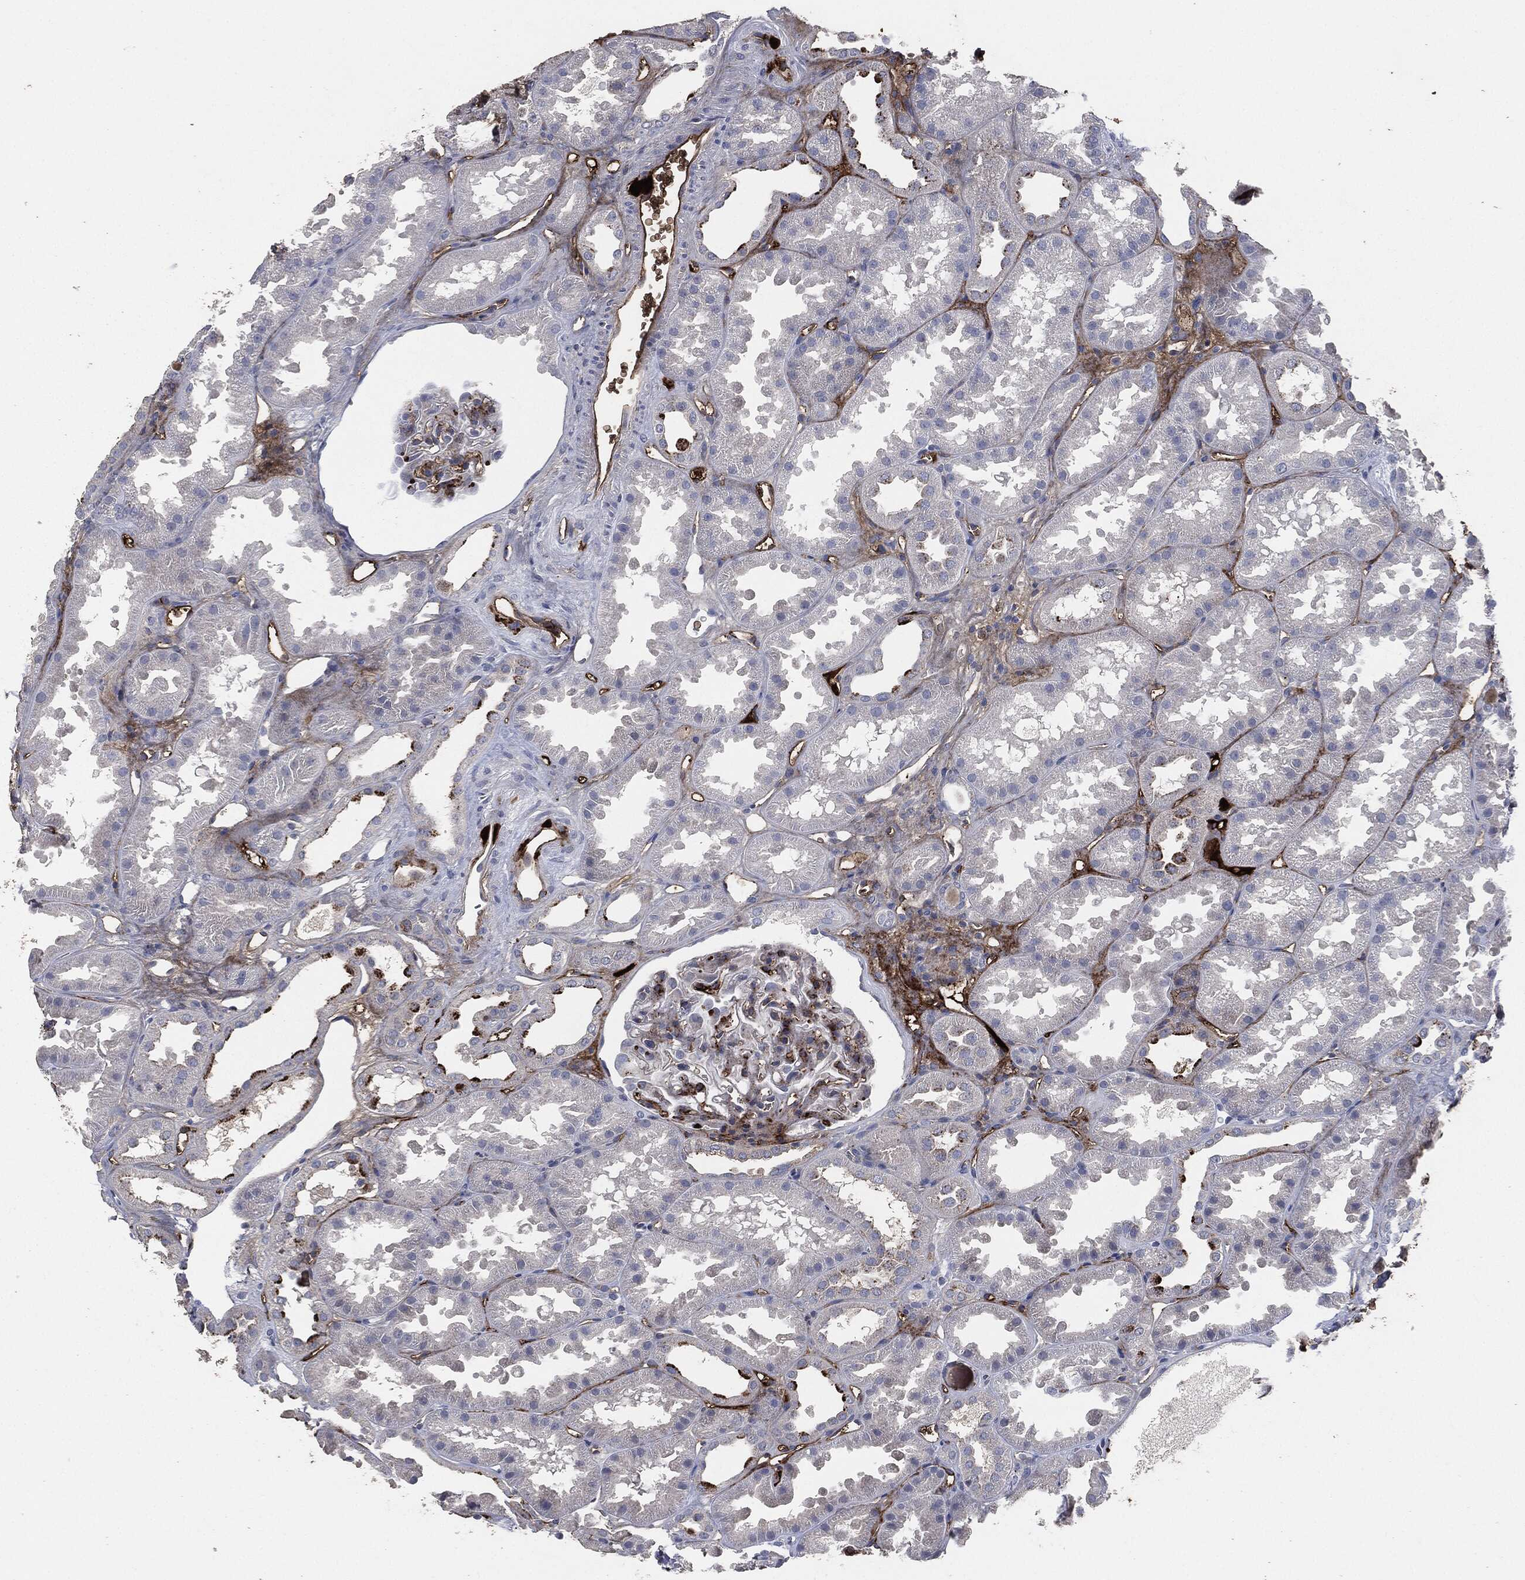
{"staining": {"intensity": "negative", "quantity": "none", "location": "none"}, "tissue": "kidney", "cell_type": "Cells in glomeruli", "image_type": "normal", "snomed": [{"axis": "morphology", "description": "Normal tissue, NOS"}, {"axis": "topography", "description": "Kidney"}], "caption": "Immunohistochemistry of benign human kidney shows no expression in cells in glomeruli.", "gene": "APOB", "patient": {"sex": "male", "age": 61}}